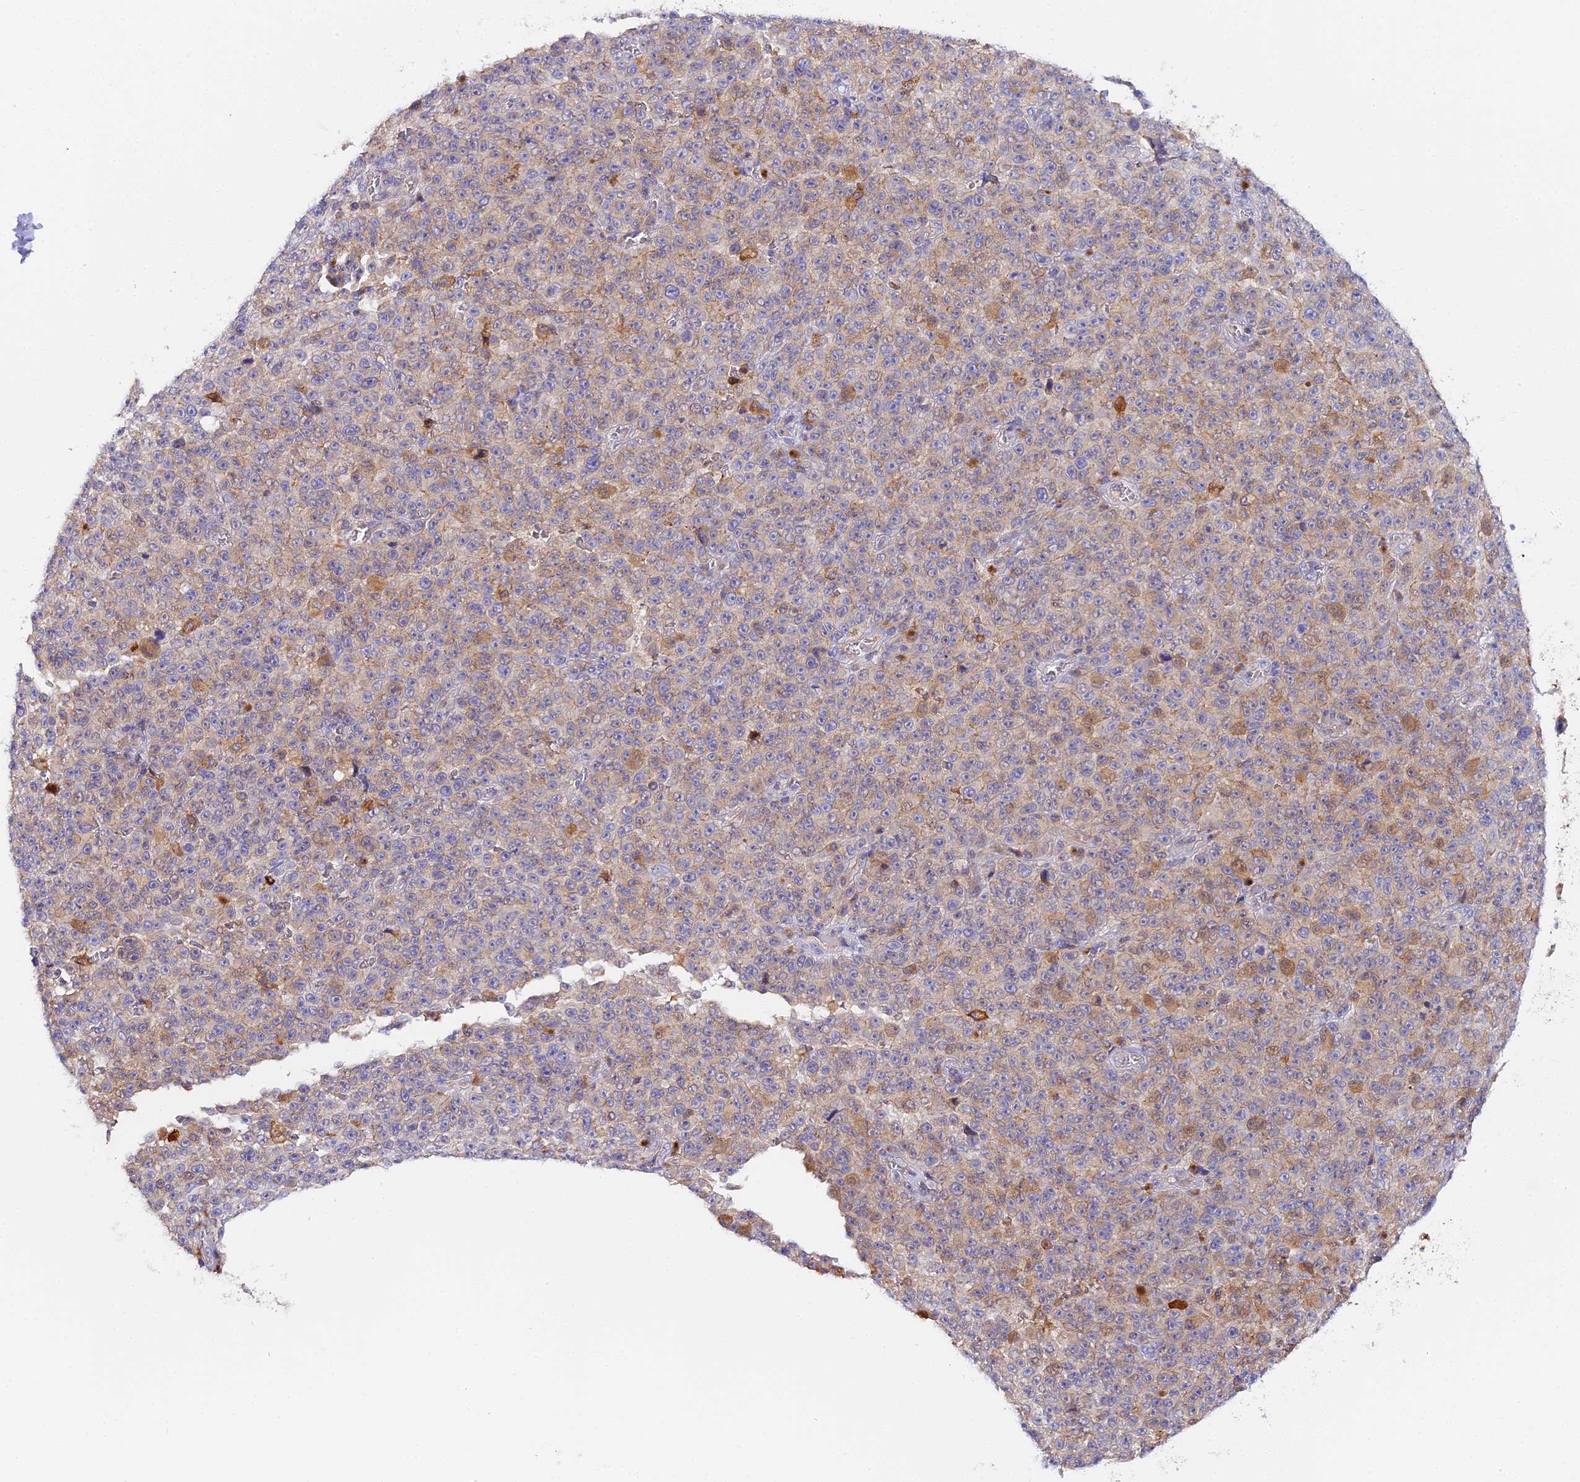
{"staining": {"intensity": "weak", "quantity": "<25%", "location": "cytoplasmic/membranous"}, "tissue": "melanoma", "cell_type": "Tumor cells", "image_type": "cancer", "snomed": [{"axis": "morphology", "description": "Malignant melanoma, NOS"}, {"axis": "topography", "description": "Skin"}], "caption": "Human malignant melanoma stained for a protein using IHC reveals no expression in tumor cells.", "gene": "KATNB1", "patient": {"sex": "female", "age": 82}}